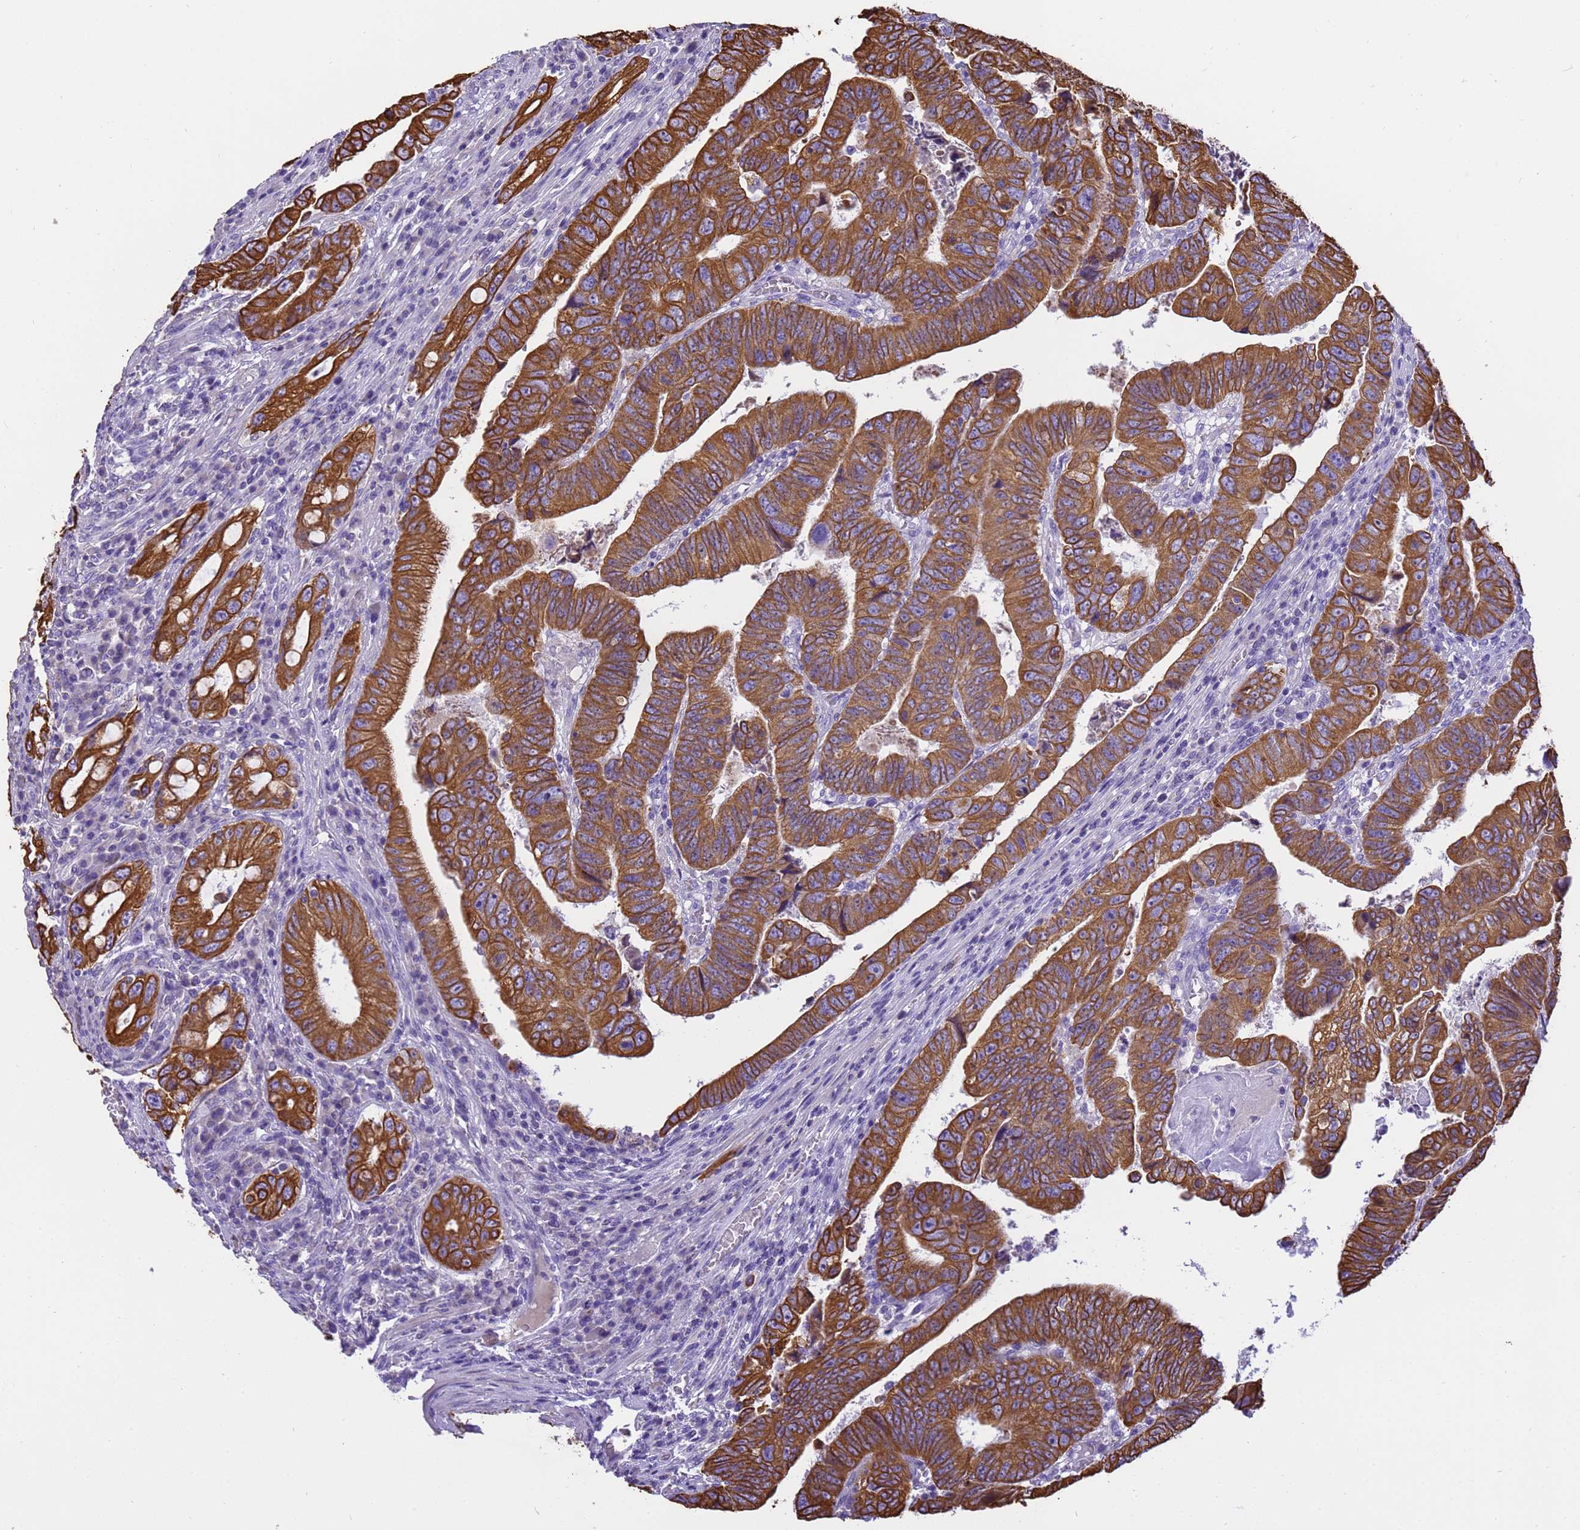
{"staining": {"intensity": "strong", "quantity": ">75%", "location": "cytoplasmic/membranous"}, "tissue": "colorectal cancer", "cell_type": "Tumor cells", "image_type": "cancer", "snomed": [{"axis": "morphology", "description": "Normal tissue, NOS"}, {"axis": "morphology", "description": "Adenocarcinoma, NOS"}, {"axis": "topography", "description": "Rectum"}], "caption": "A histopathology image of colorectal cancer stained for a protein displays strong cytoplasmic/membranous brown staining in tumor cells. (DAB (3,3'-diaminobenzidine) IHC with brightfield microscopy, high magnification).", "gene": "PIEZO2", "patient": {"sex": "female", "age": 65}}